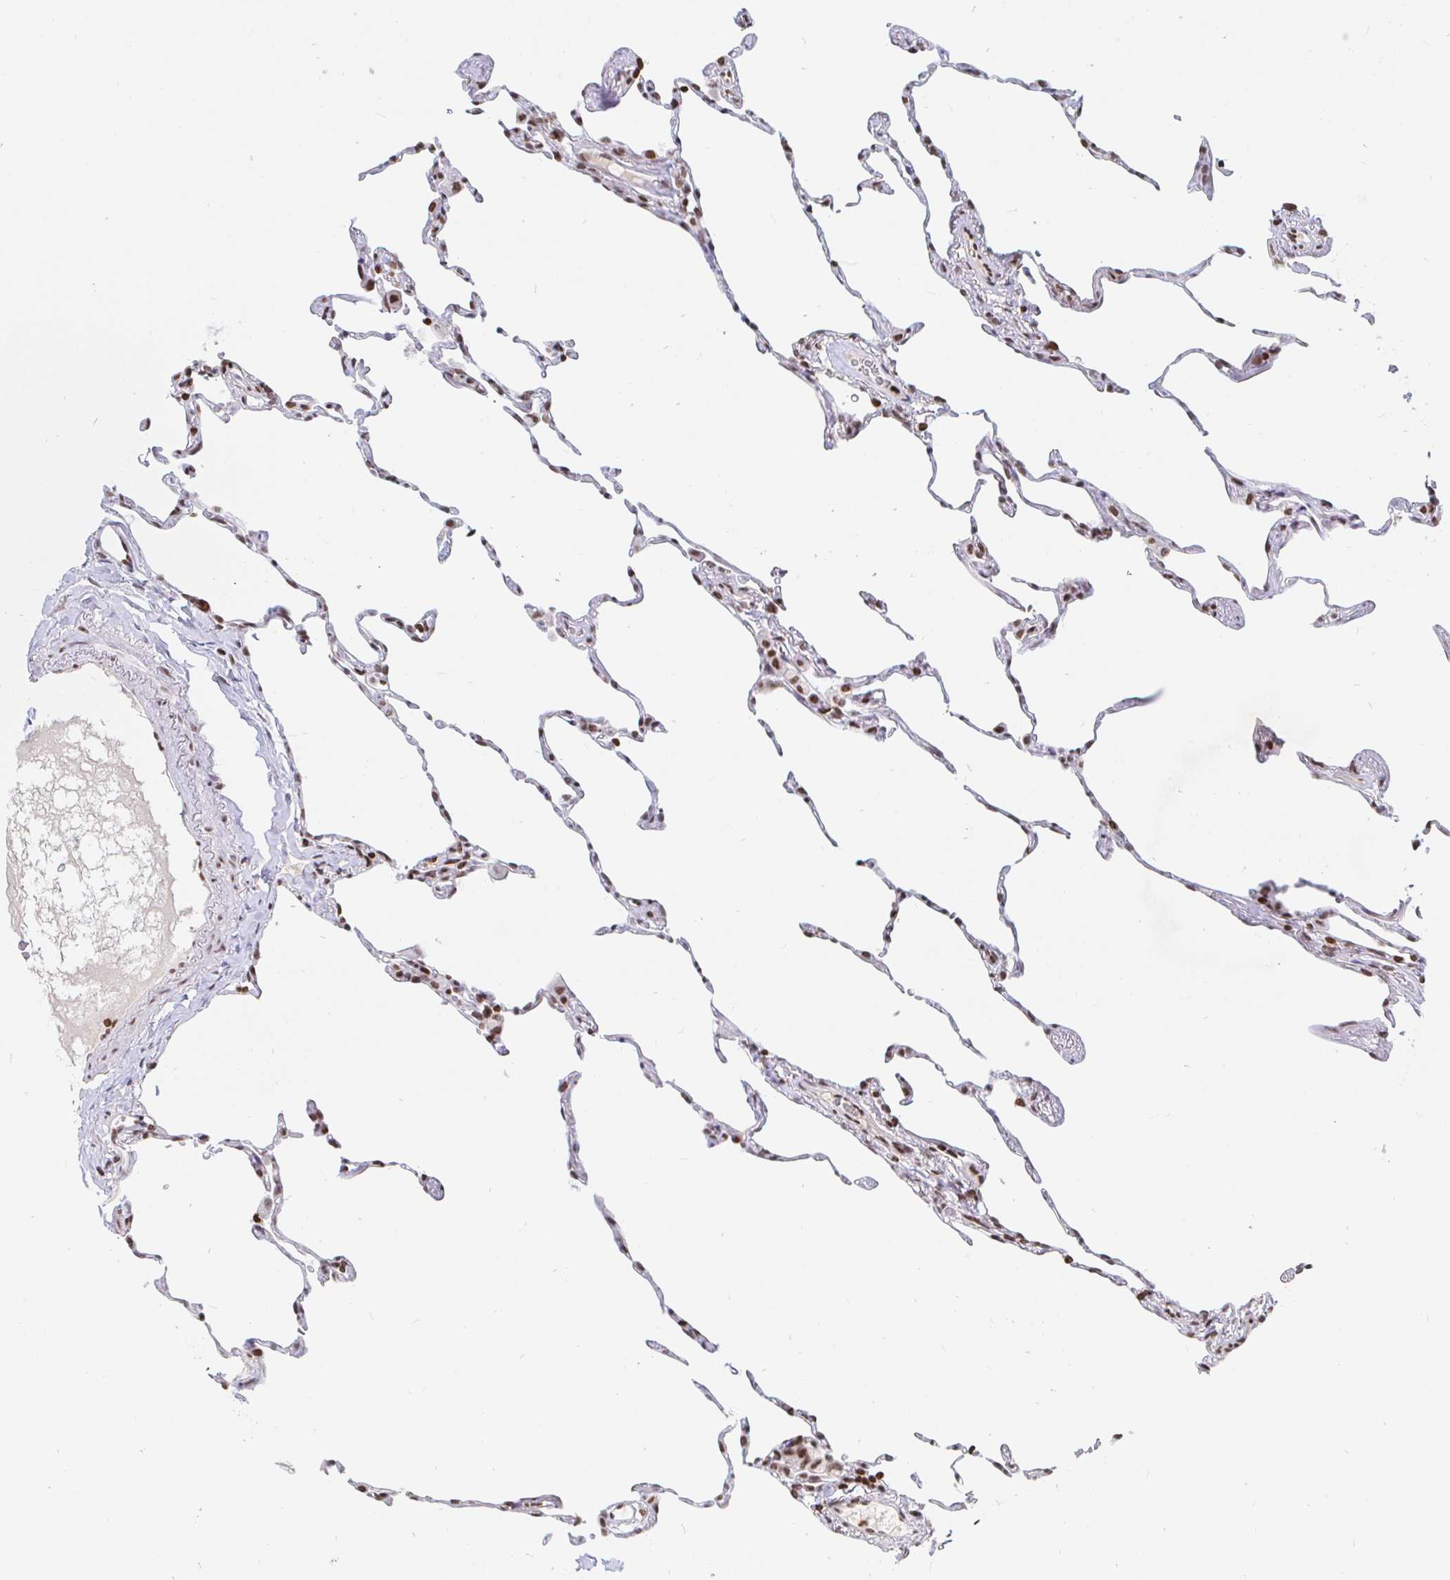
{"staining": {"intensity": "strong", "quantity": "25%-75%", "location": "nuclear"}, "tissue": "lung", "cell_type": "Alveolar cells", "image_type": "normal", "snomed": [{"axis": "morphology", "description": "Normal tissue, NOS"}, {"axis": "topography", "description": "Lung"}], "caption": "Lung stained for a protein displays strong nuclear positivity in alveolar cells. The staining was performed using DAB to visualize the protein expression in brown, while the nuclei were stained in blue with hematoxylin (Magnification: 20x).", "gene": "HOXC10", "patient": {"sex": "female", "age": 57}}